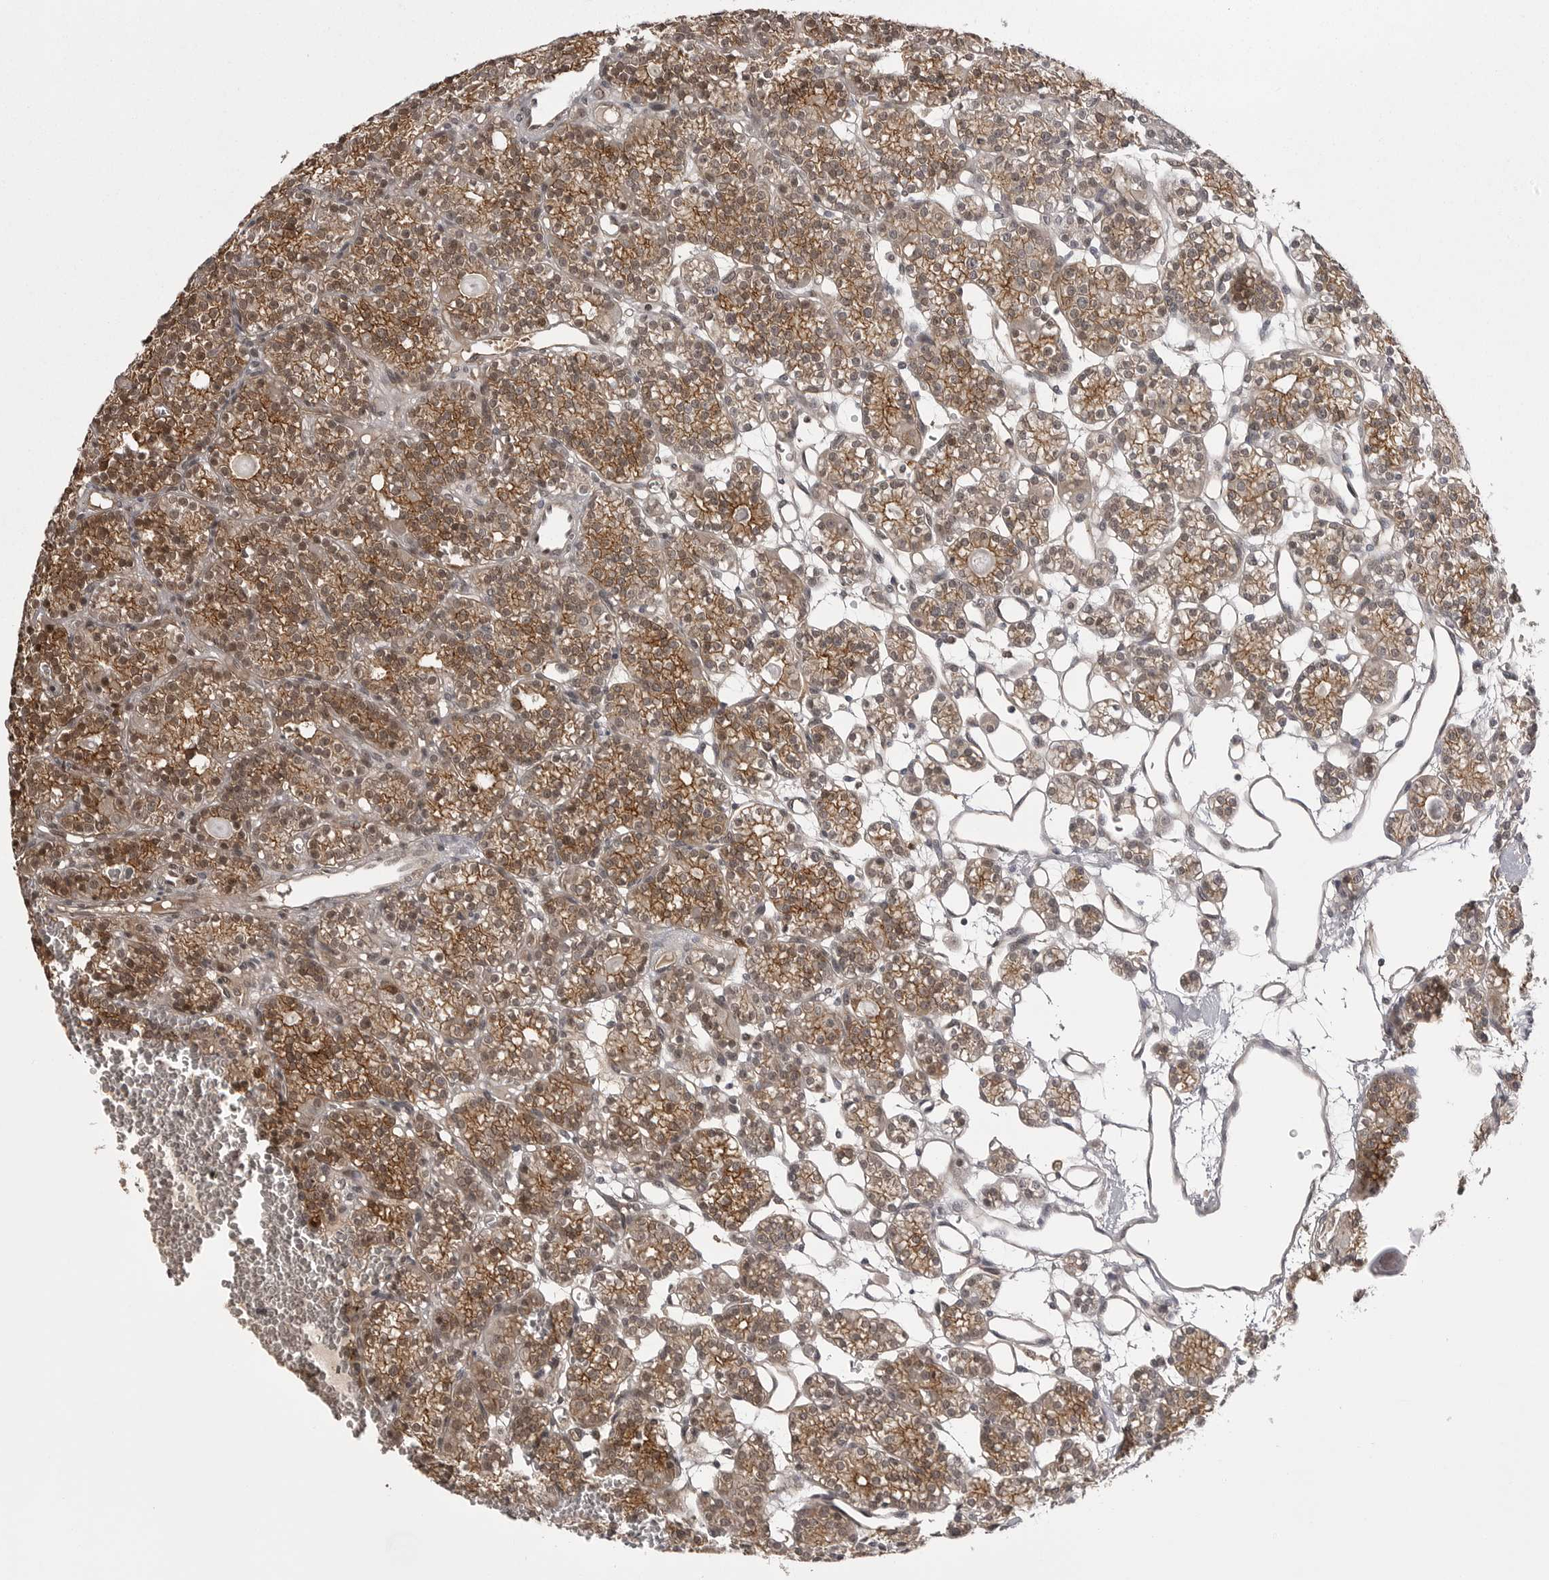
{"staining": {"intensity": "strong", "quantity": ">75%", "location": "cytoplasmic/membranous"}, "tissue": "parathyroid gland", "cell_type": "Glandular cells", "image_type": "normal", "snomed": [{"axis": "morphology", "description": "Normal tissue, NOS"}, {"axis": "topography", "description": "Parathyroid gland"}], "caption": "High-magnification brightfield microscopy of unremarkable parathyroid gland stained with DAB (brown) and counterstained with hematoxylin (blue). glandular cells exhibit strong cytoplasmic/membranous staining is seen in approximately>75% of cells.", "gene": "SORBS1", "patient": {"sex": "female", "age": 64}}